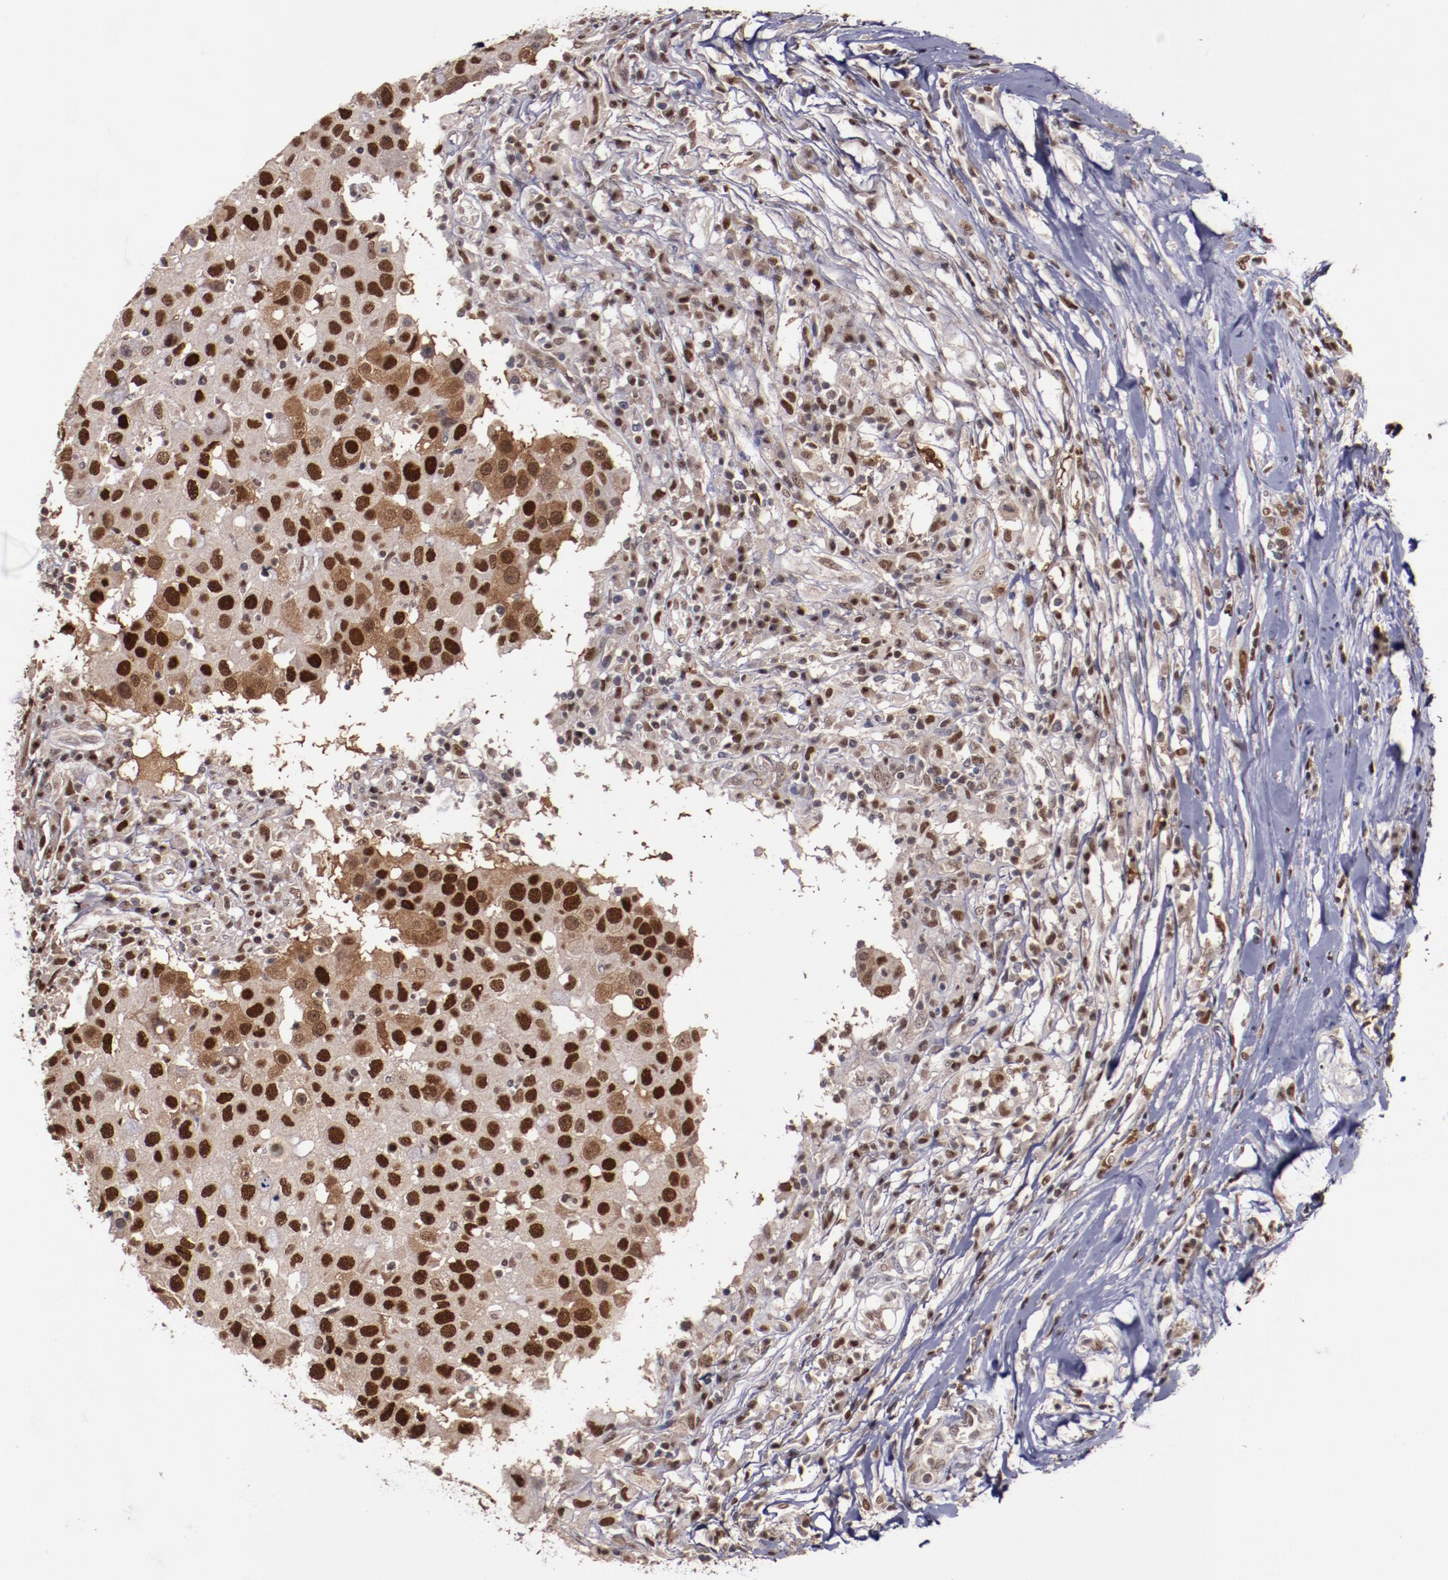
{"staining": {"intensity": "strong", "quantity": ">75%", "location": "nuclear"}, "tissue": "breast cancer", "cell_type": "Tumor cells", "image_type": "cancer", "snomed": [{"axis": "morphology", "description": "Duct carcinoma"}, {"axis": "topography", "description": "Breast"}], "caption": "This micrograph demonstrates immunohistochemistry (IHC) staining of breast cancer, with high strong nuclear expression in about >75% of tumor cells.", "gene": "CHEK2", "patient": {"sex": "female", "age": 27}}